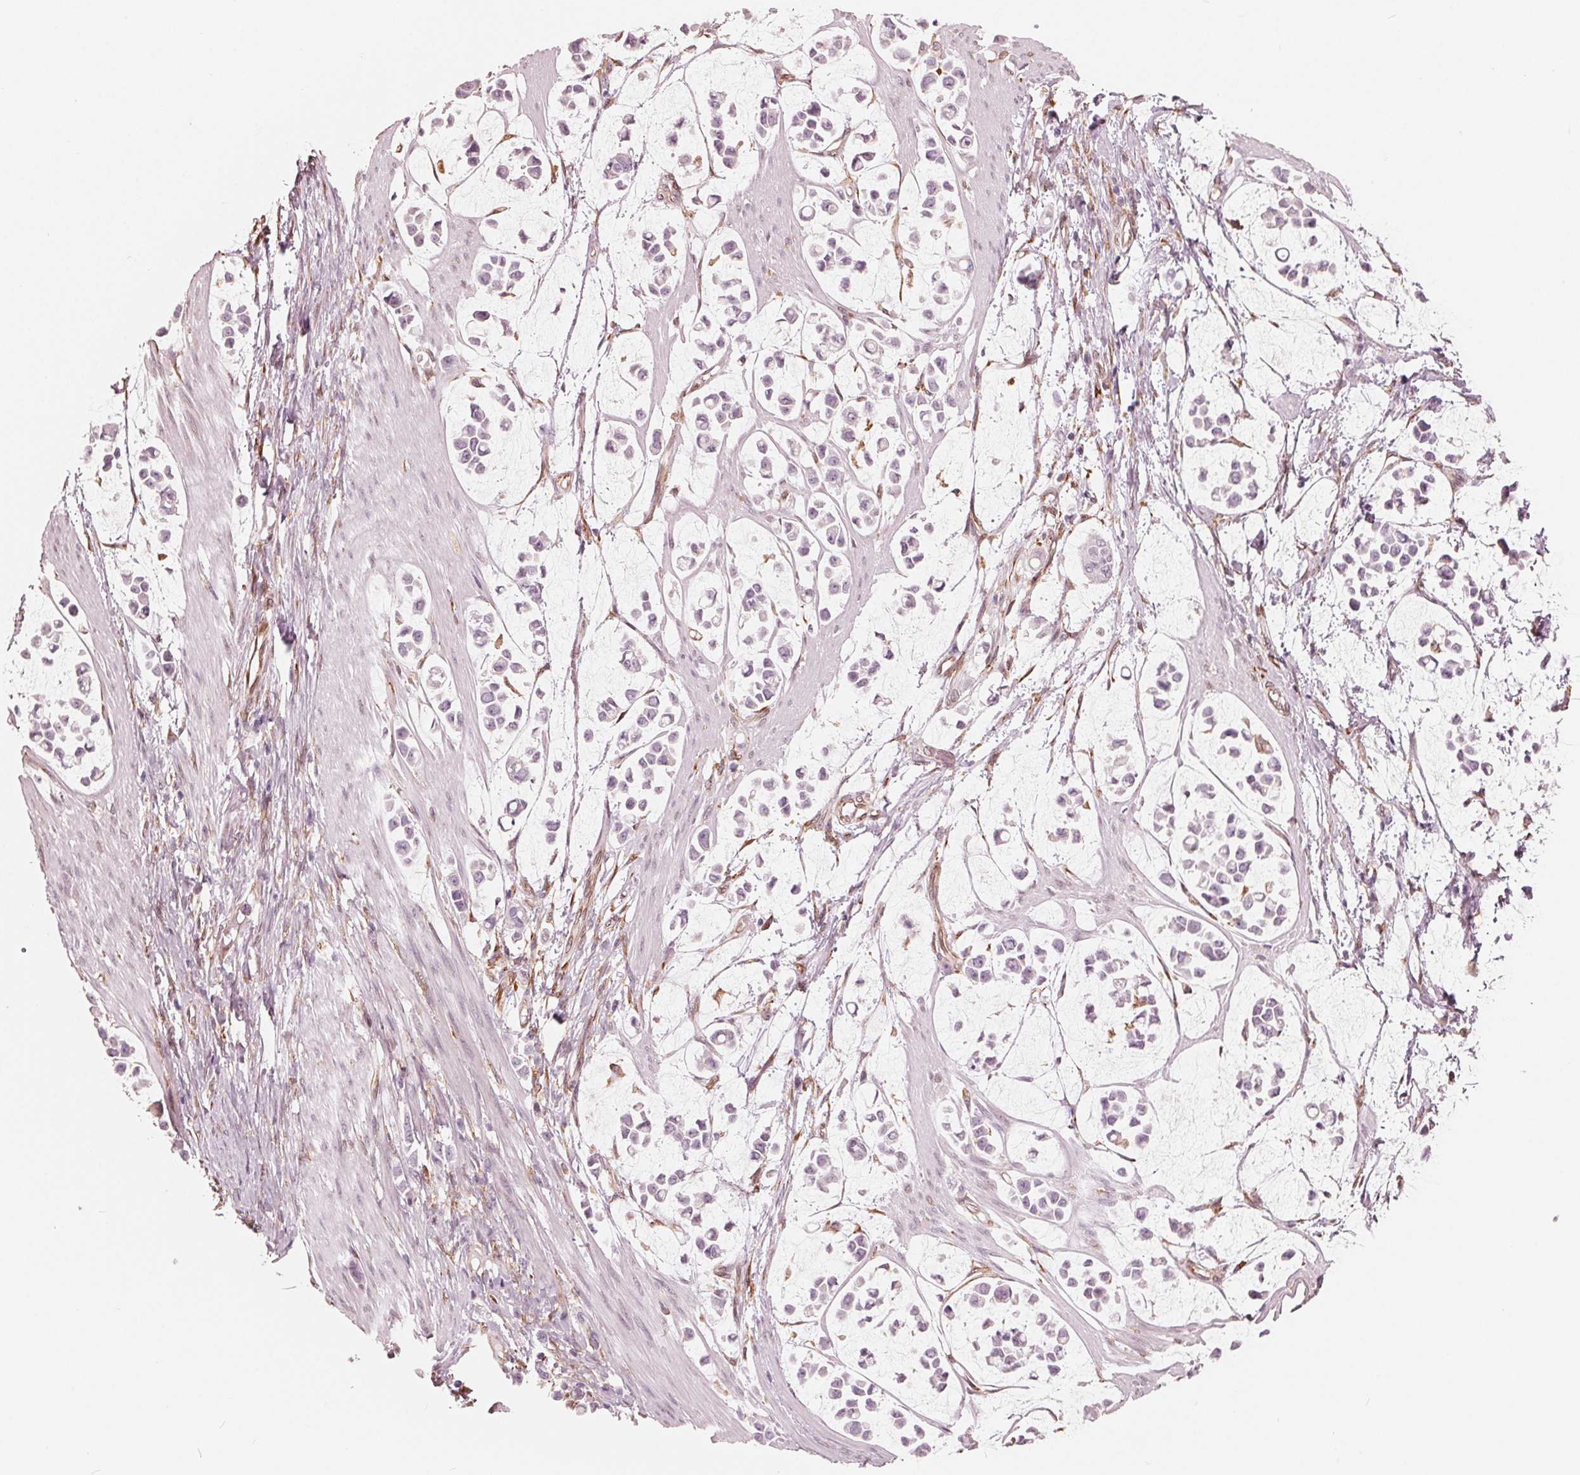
{"staining": {"intensity": "negative", "quantity": "none", "location": "none"}, "tissue": "stomach cancer", "cell_type": "Tumor cells", "image_type": "cancer", "snomed": [{"axis": "morphology", "description": "Adenocarcinoma, NOS"}, {"axis": "topography", "description": "Stomach"}], "caption": "Immunohistochemical staining of human stomach cancer displays no significant expression in tumor cells.", "gene": "IKBIP", "patient": {"sex": "male", "age": 82}}